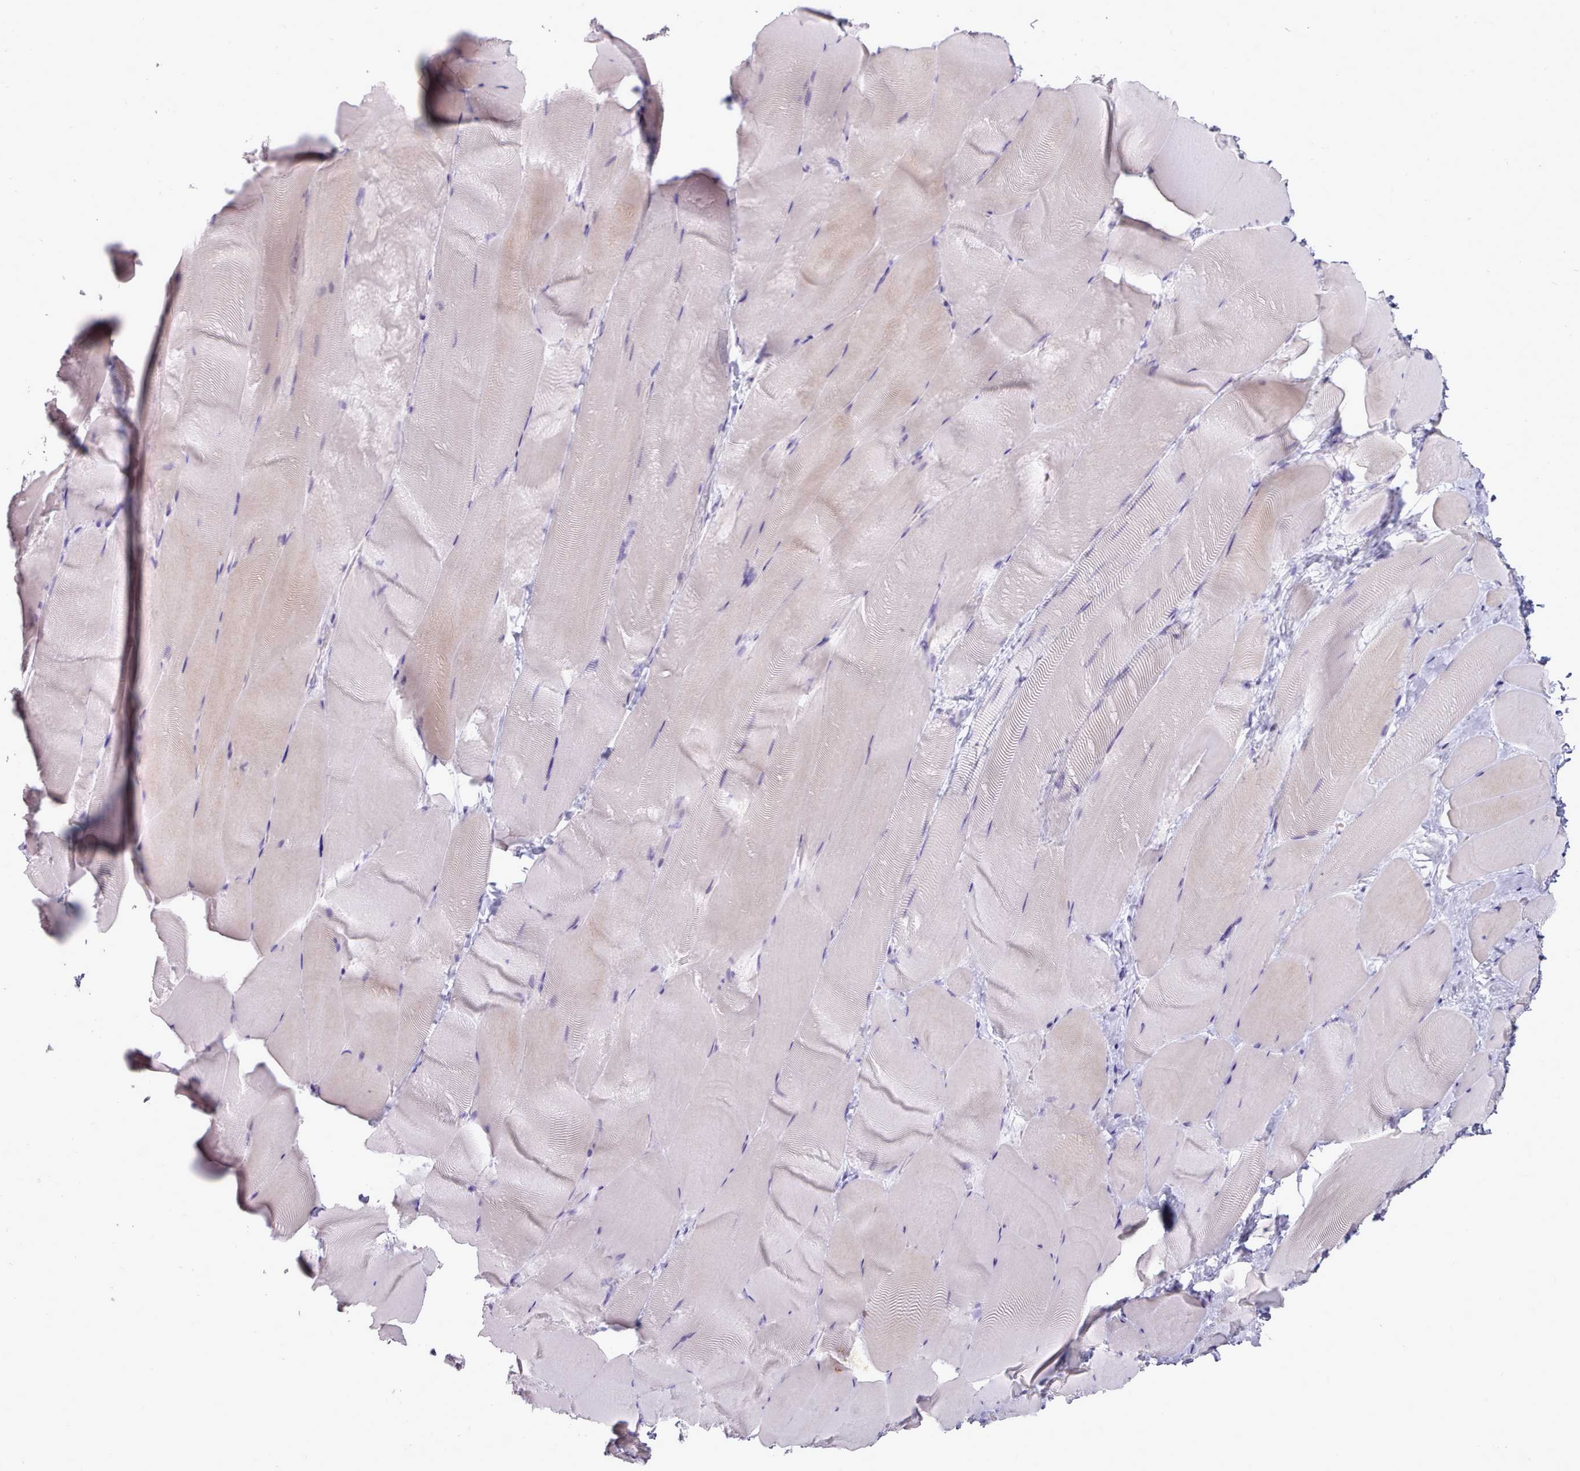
{"staining": {"intensity": "negative", "quantity": "none", "location": "none"}, "tissue": "skeletal muscle", "cell_type": "Myocytes", "image_type": "normal", "snomed": [{"axis": "morphology", "description": "Normal tissue, NOS"}, {"axis": "topography", "description": "Skeletal muscle"}], "caption": "Image shows no protein expression in myocytes of unremarkable skeletal muscle.", "gene": "BDKRB2", "patient": {"sex": "female", "age": 64}}